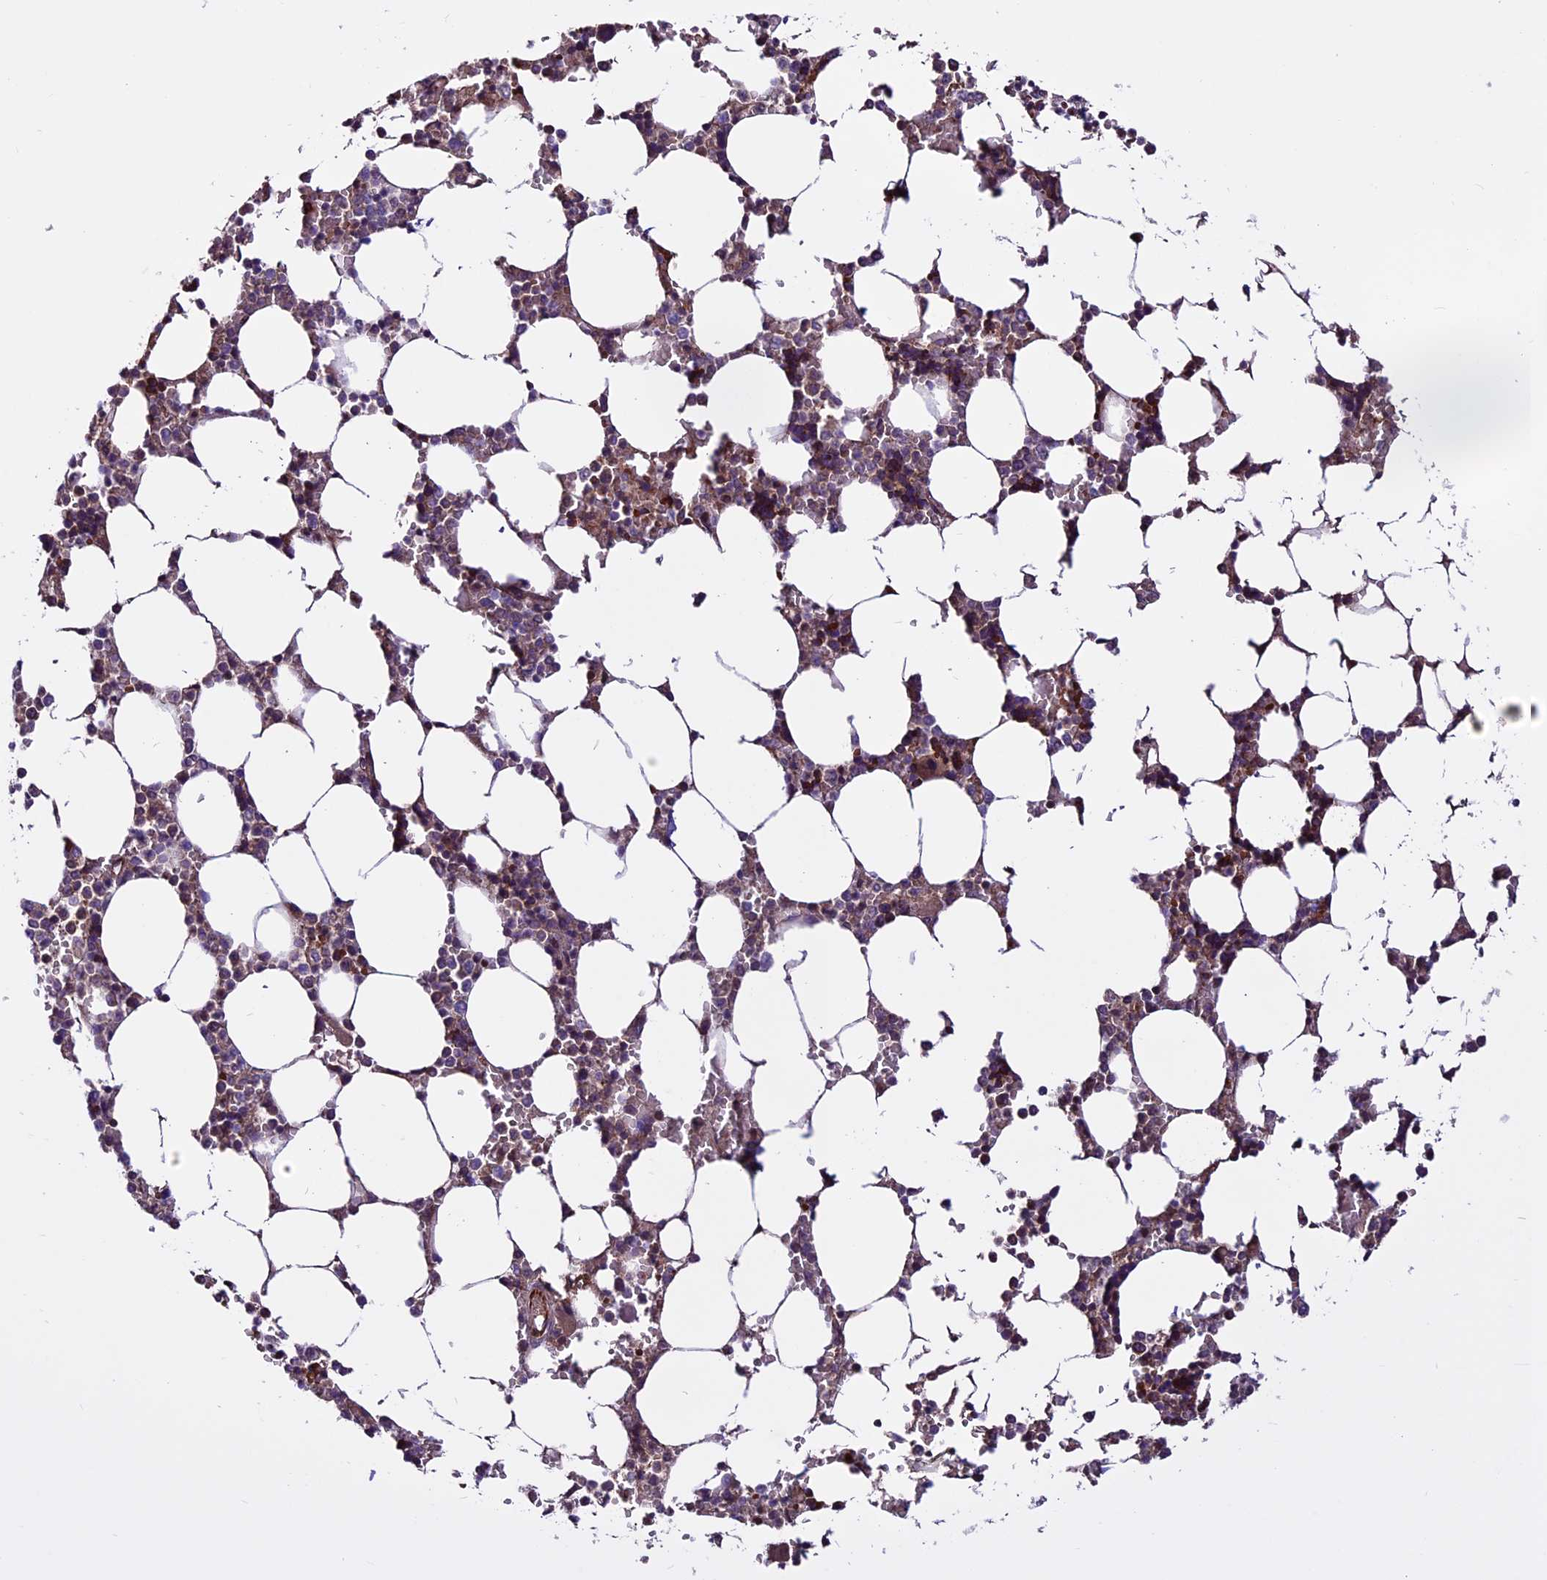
{"staining": {"intensity": "moderate", "quantity": "25%-75%", "location": "cytoplasmic/membranous"}, "tissue": "bone marrow", "cell_type": "Hematopoietic cells", "image_type": "normal", "snomed": [{"axis": "morphology", "description": "Normal tissue, NOS"}, {"axis": "topography", "description": "Bone marrow"}], "caption": "The histopathology image shows a brown stain indicating the presence of a protein in the cytoplasmic/membranous of hematopoietic cells in bone marrow. Immunohistochemistry (ihc) stains the protein in brown and the nuclei are stained blue.", "gene": "RINL", "patient": {"sex": "male", "age": 64}}